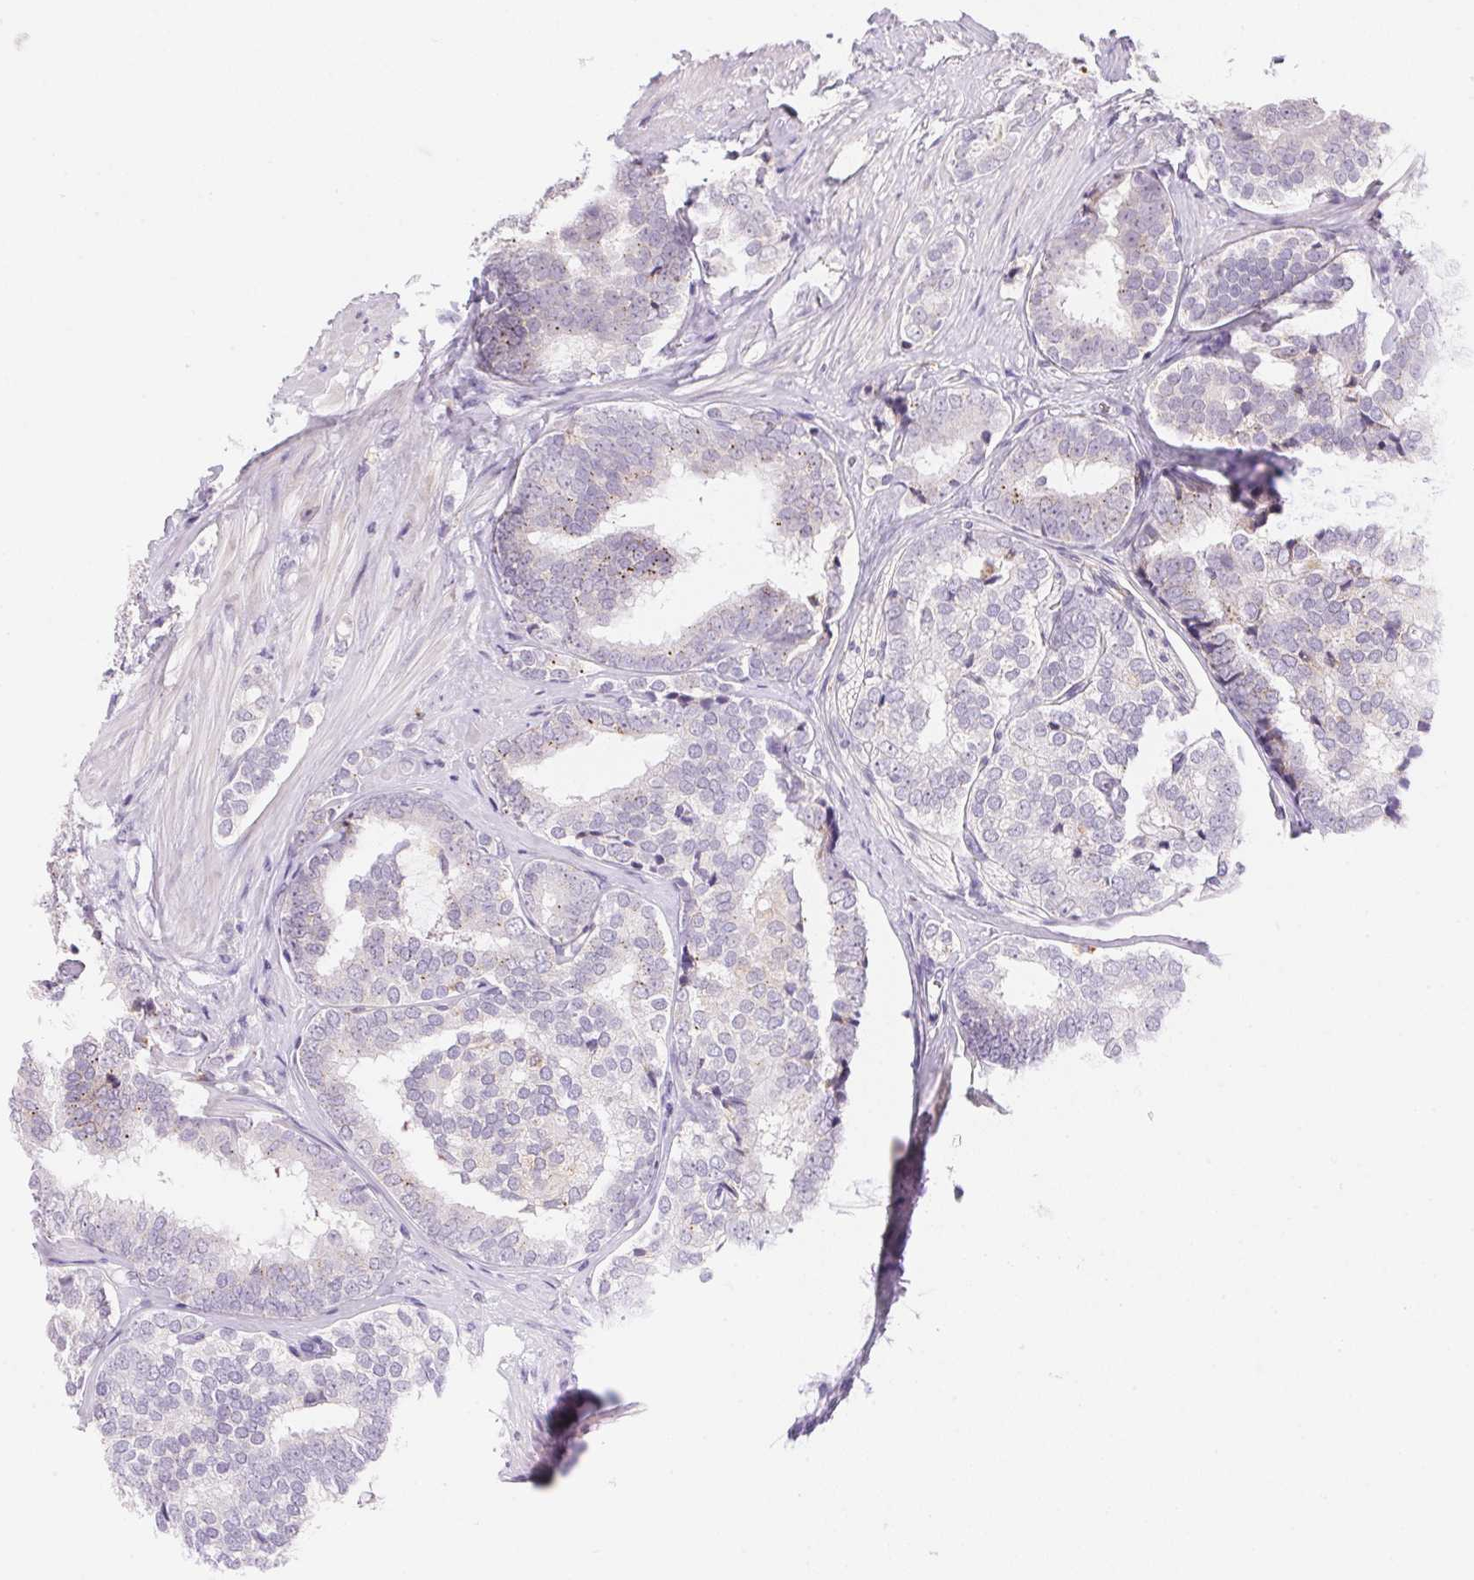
{"staining": {"intensity": "negative", "quantity": "none", "location": "none"}, "tissue": "prostate cancer", "cell_type": "Tumor cells", "image_type": "cancer", "snomed": [{"axis": "morphology", "description": "Adenocarcinoma, High grade"}, {"axis": "topography", "description": "Prostate"}], "caption": "Photomicrograph shows no protein positivity in tumor cells of prostate cancer (high-grade adenocarcinoma) tissue.", "gene": "TEKT1", "patient": {"sex": "male", "age": 72}}